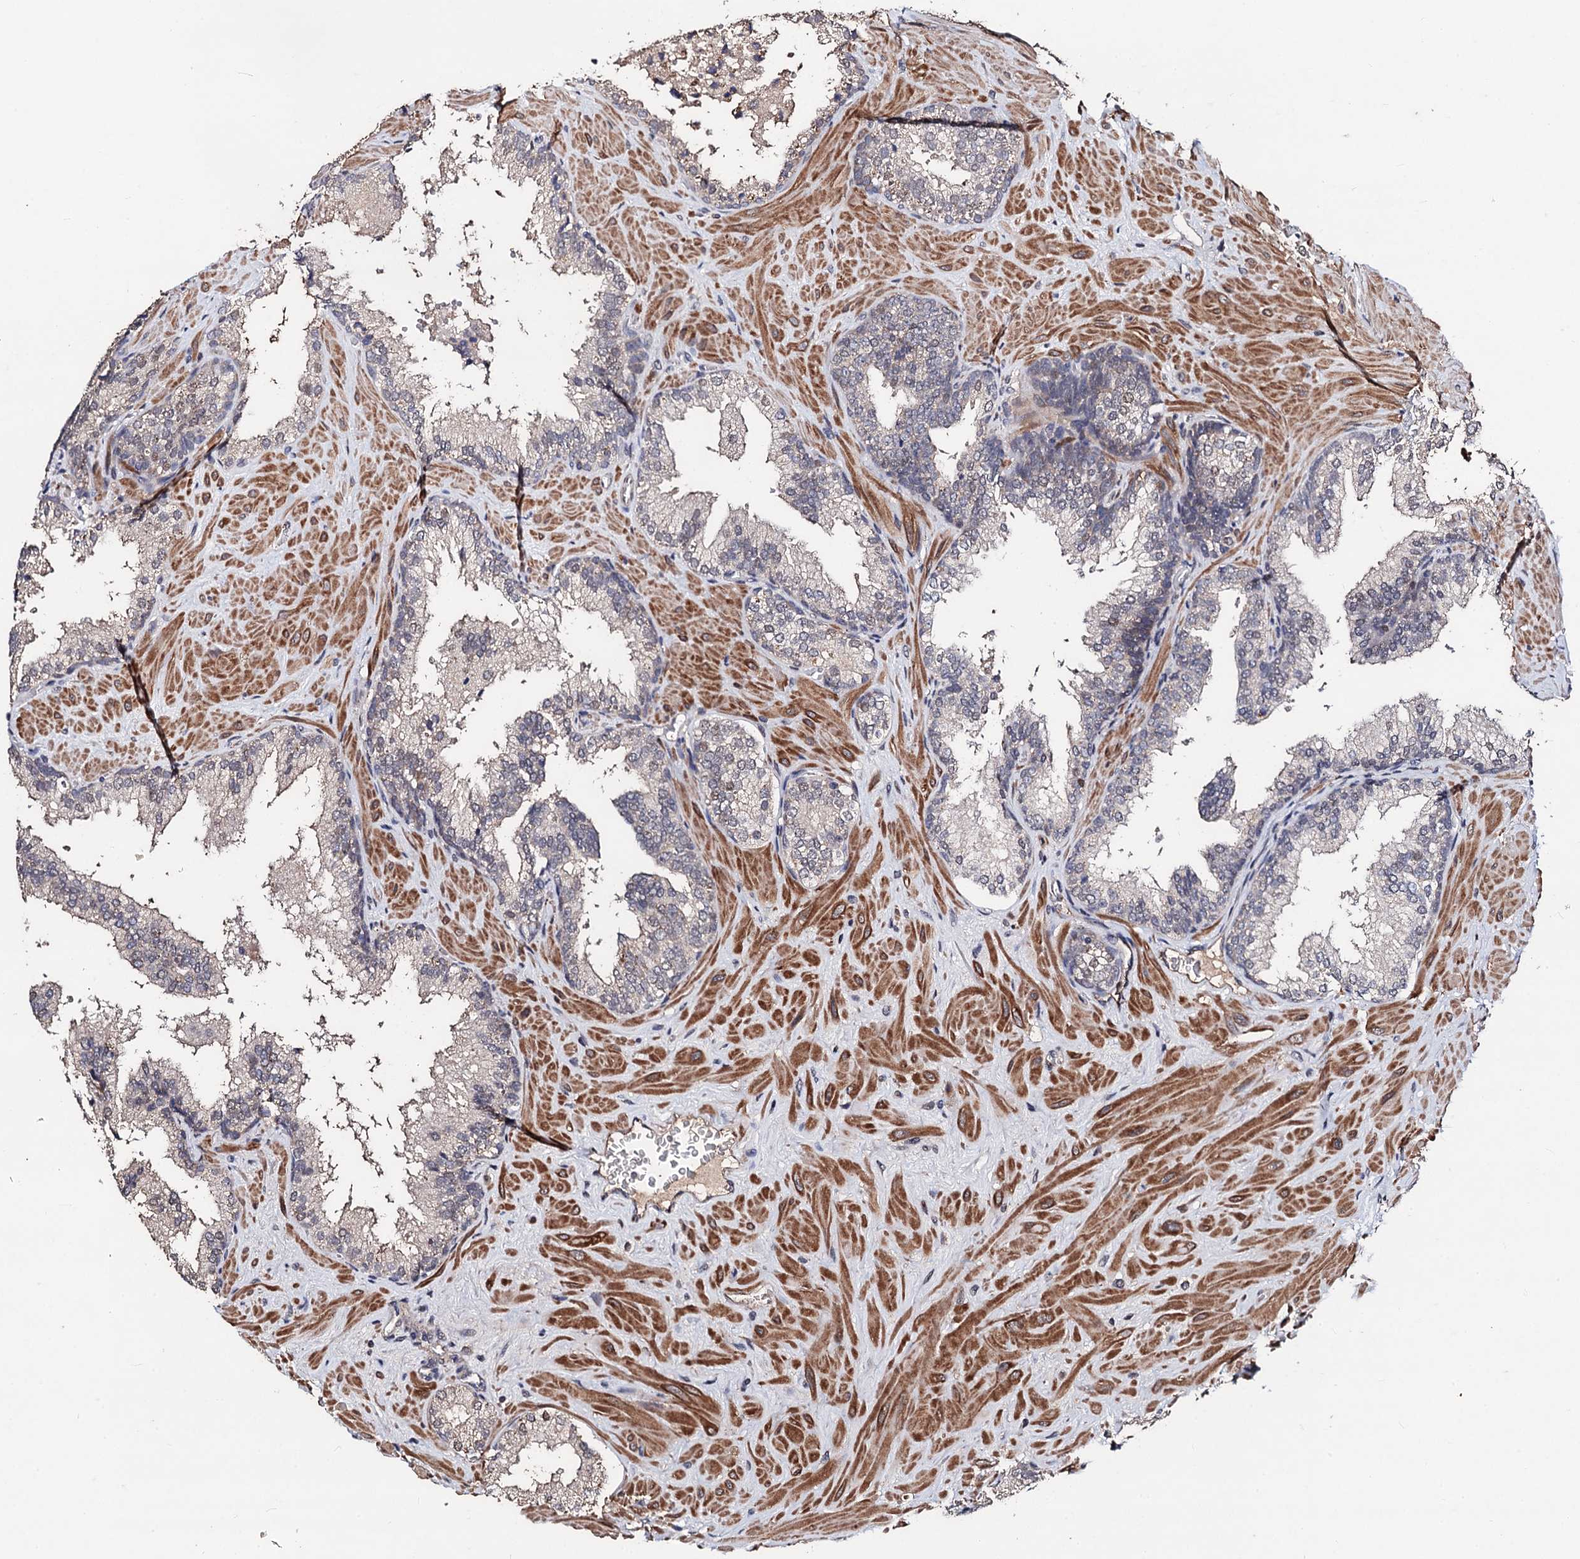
{"staining": {"intensity": "negative", "quantity": "none", "location": "none"}, "tissue": "prostate cancer", "cell_type": "Tumor cells", "image_type": "cancer", "snomed": [{"axis": "morphology", "description": "Adenocarcinoma, High grade"}, {"axis": "topography", "description": "Prostate"}], "caption": "A micrograph of prostate cancer stained for a protein shows no brown staining in tumor cells.", "gene": "PPTC7", "patient": {"sex": "male", "age": 64}}